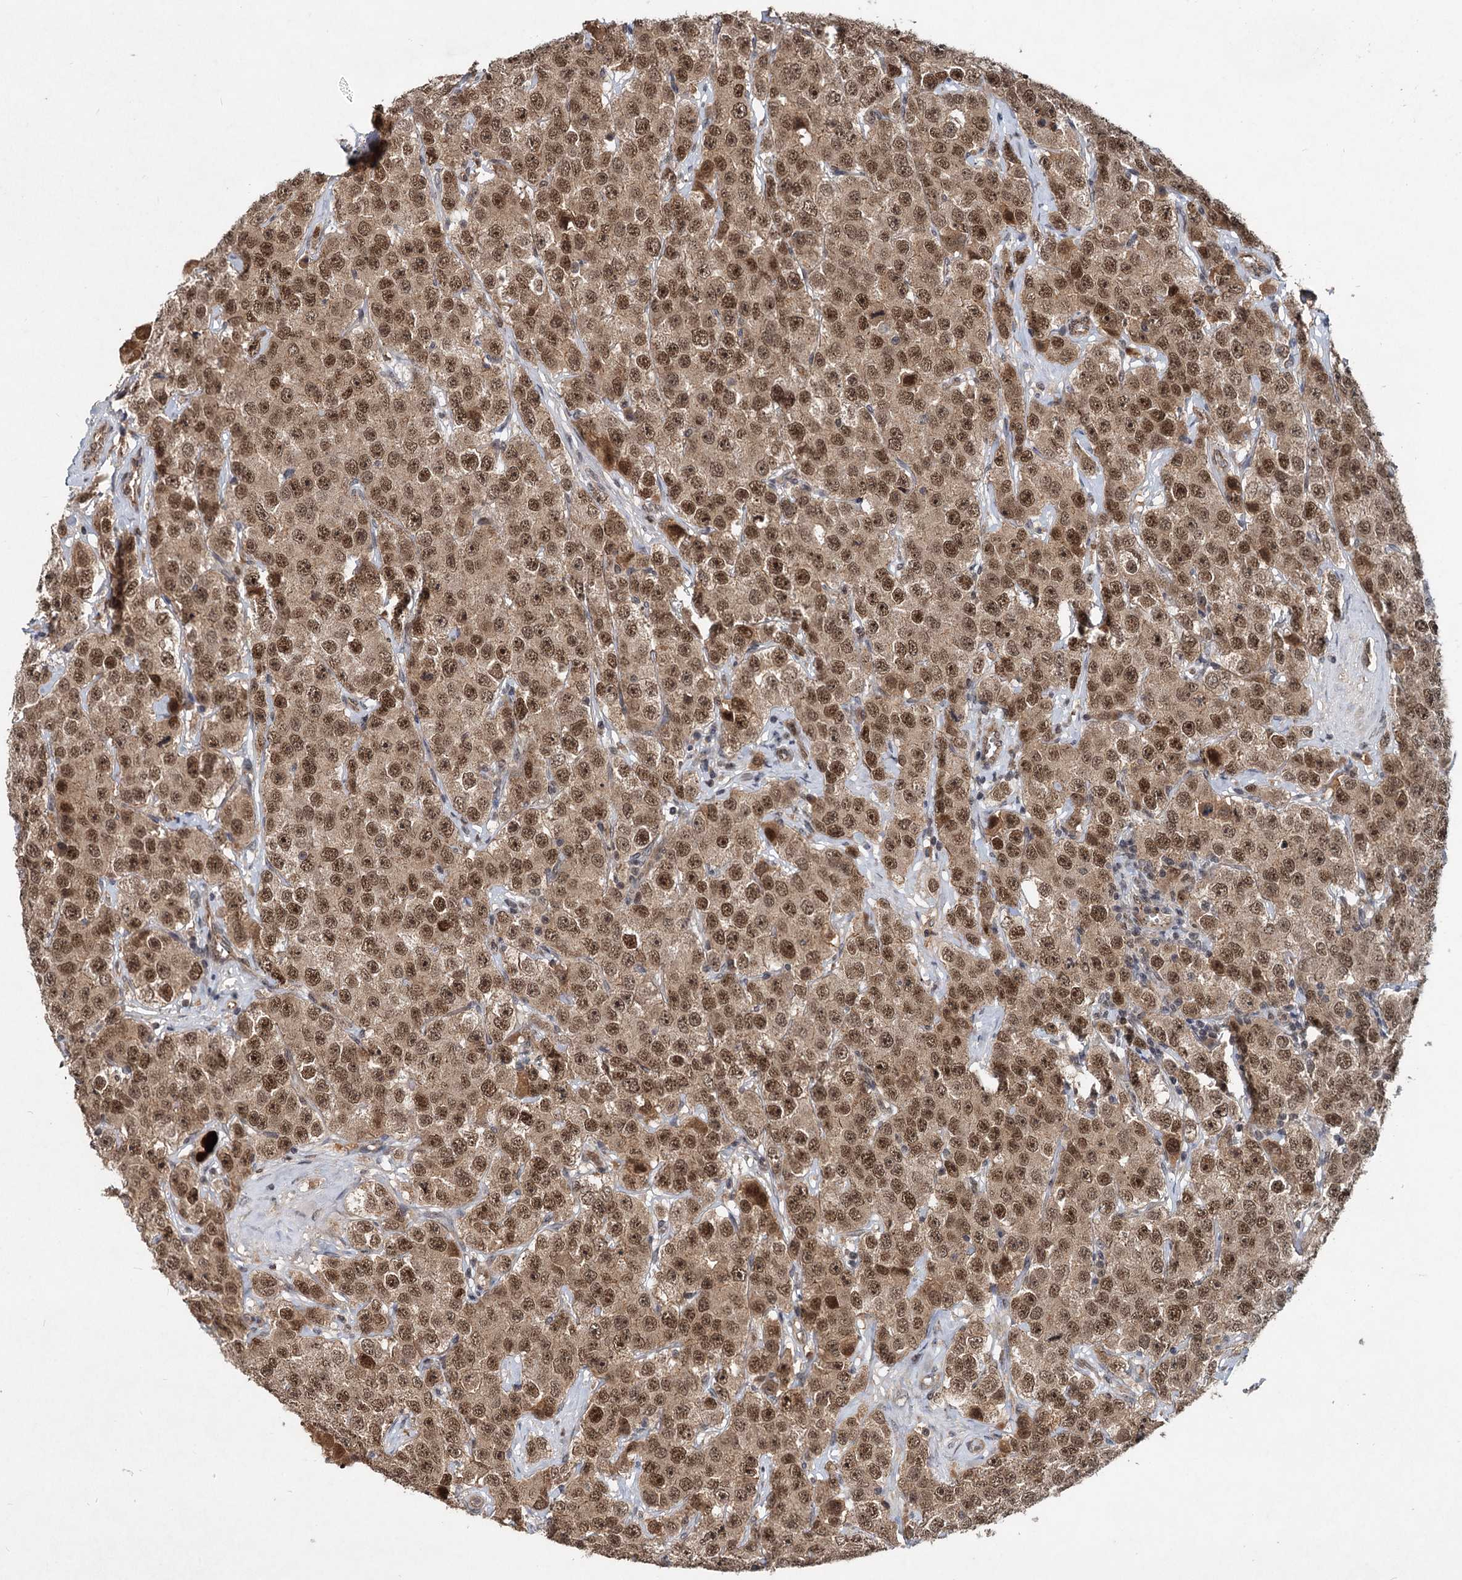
{"staining": {"intensity": "moderate", "quantity": ">75%", "location": "nuclear"}, "tissue": "testis cancer", "cell_type": "Tumor cells", "image_type": "cancer", "snomed": [{"axis": "morphology", "description": "Seminoma, NOS"}, {"axis": "topography", "description": "Testis"}], "caption": "Immunohistochemistry (IHC) histopathology image of seminoma (testis) stained for a protein (brown), which shows medium levels of moderate nuclear expression in approximately >75% of tumor cells.", "gene": "RITA1", "patient": {"sex": "male", "age": 28}}